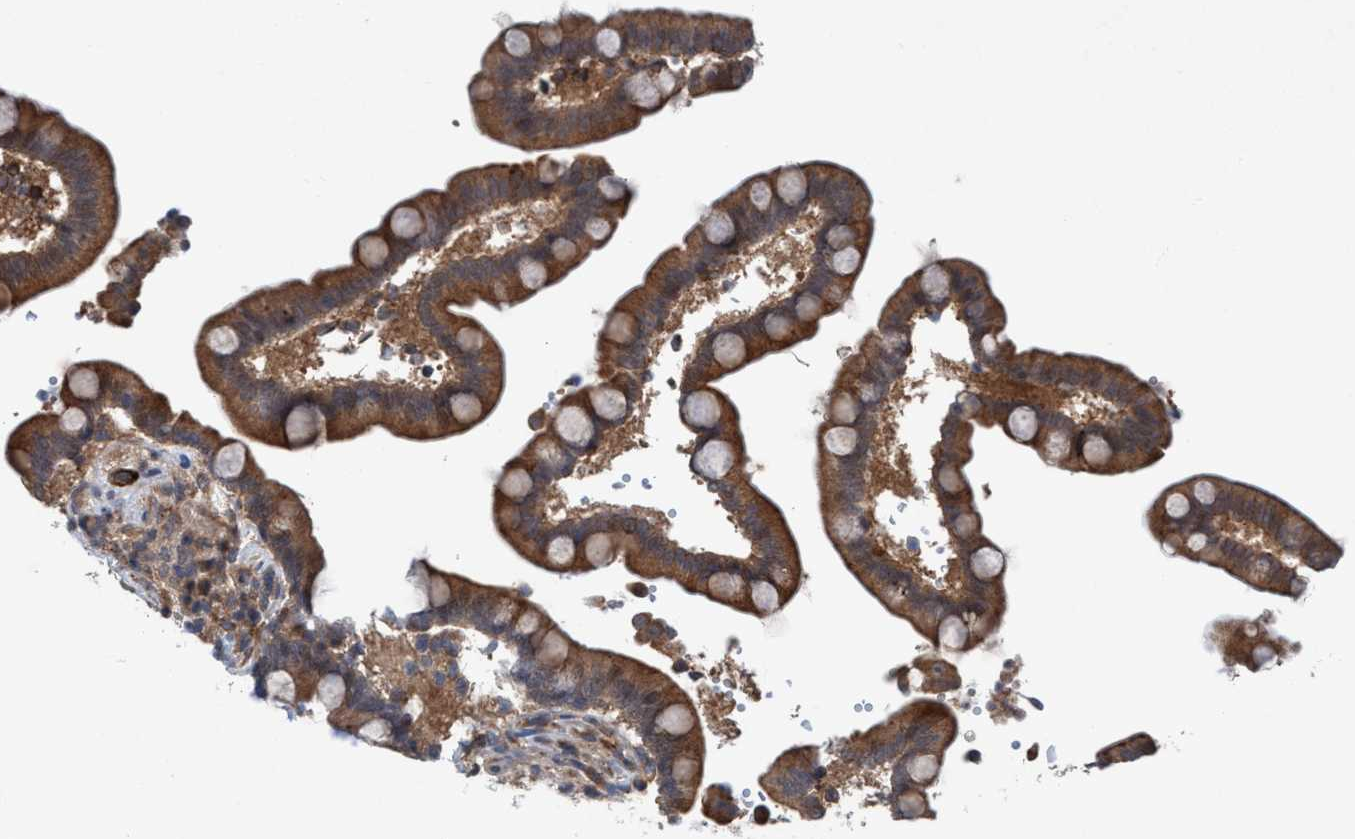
{"staining": {"intensity": "moderate", "quantity": ">75%", "location": "cytoplasmic/membranous"}, "tissue": "colon", "cell_type": "Endothelial cells", "image_type": "normal", "snomed": [{"axis": "morphology", "description": "Normal tissue, NOS"}, {"axis": "topography", "description": "Colon"}], "caption": "Immunohistochemical staining of benign colon displays >75% levels of moderate cytoplasmic/membranous protein positivity in approximately >75% of endothelial cells.", "gene": "TRIM65", "patient": {"sex": "male", "age": 73}}